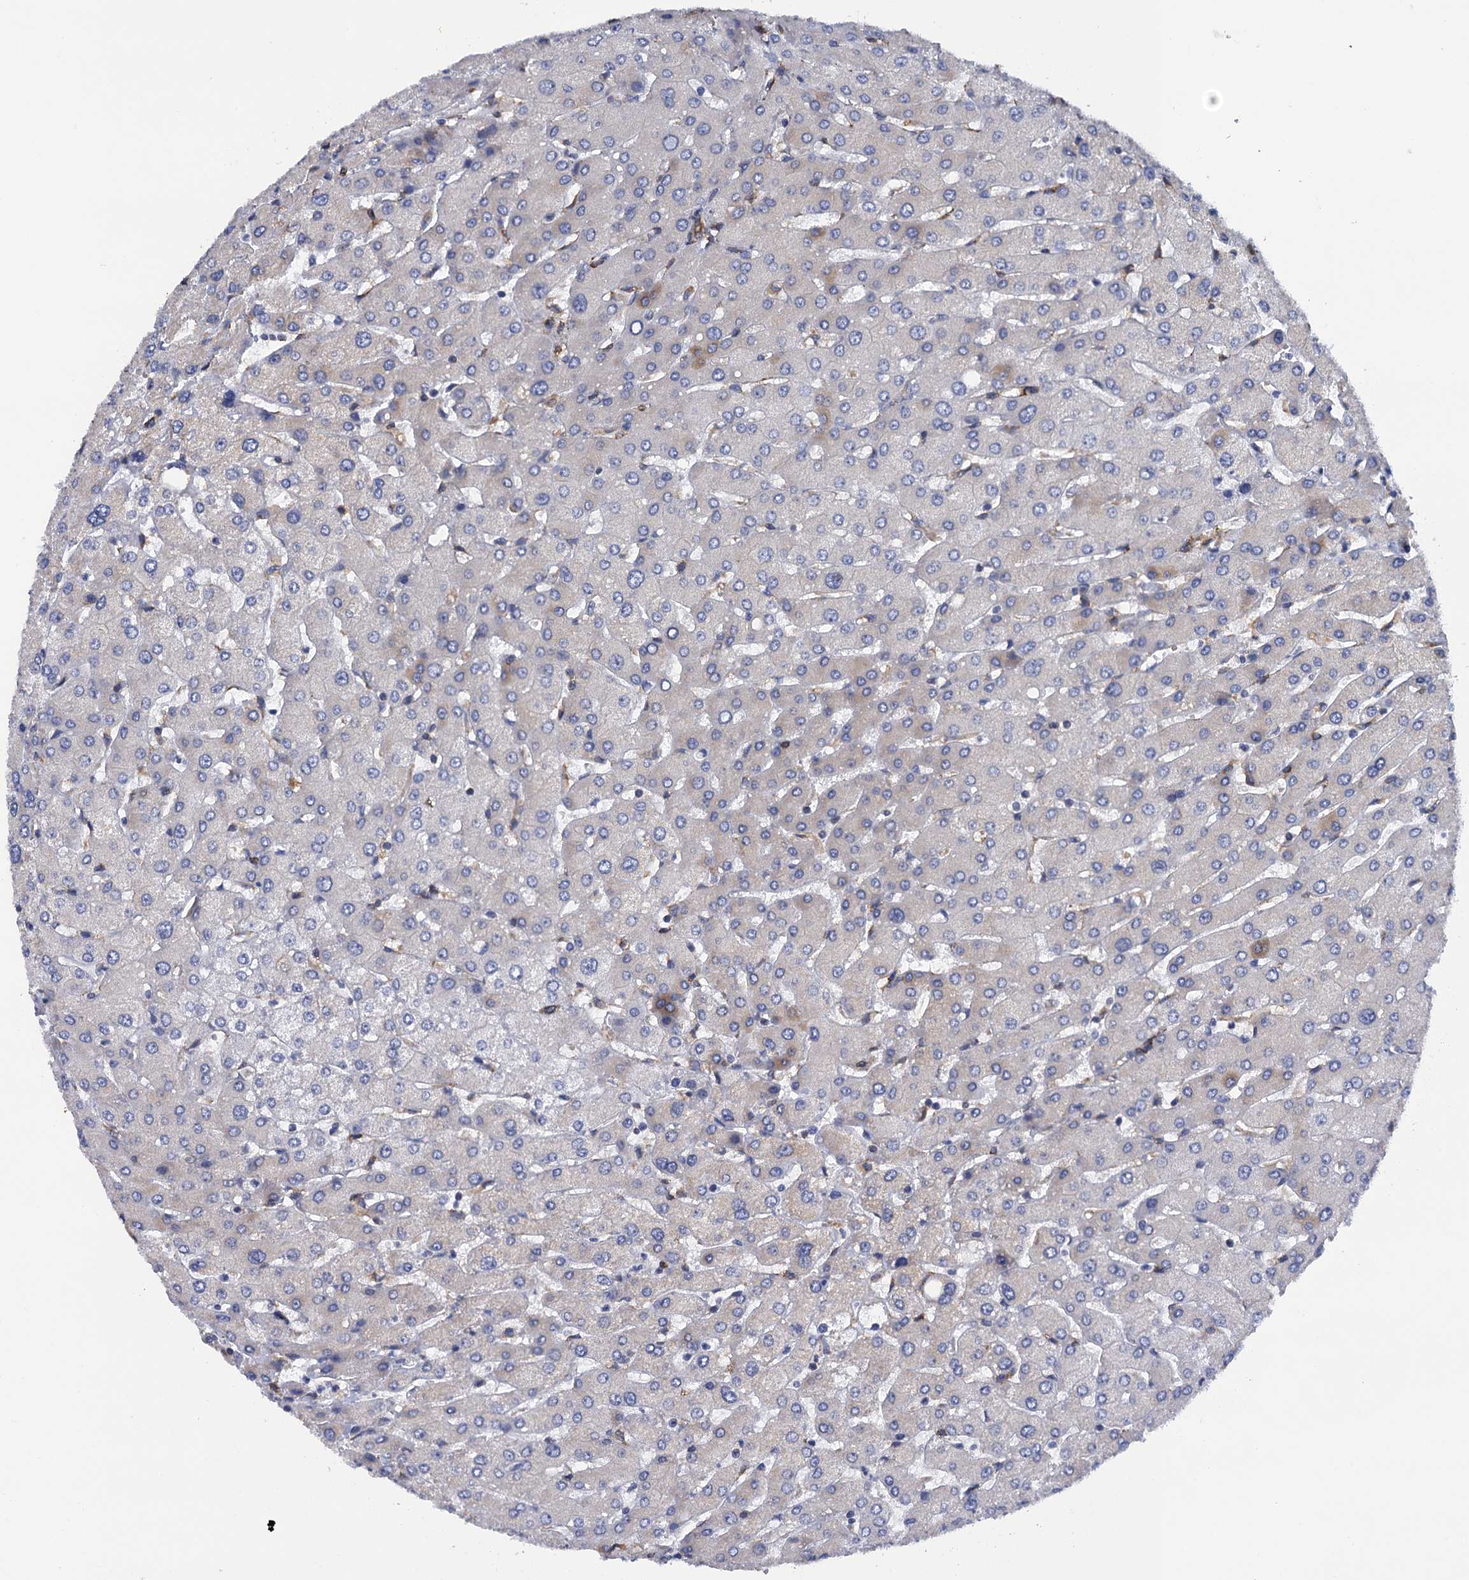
{"staining": {"intensity": "strong", "quantity": ">75%", "location": "cytoplasmic/membranous"}, "tissue": "liver", "cell_type": "Cholangiocytes", "image_type": "normal", "snomed": [{"axis": "morphology", "description": "Normal tissue, NOS"}, {"axis": "topography", "description": "Liver"}], "caption": "Cholangiocytes exhibit high levels of strong cytoplasmic/membranous expression in about >75% of cells in benign liver.", "gene": "POGLUT3", "patient": {"sex": "male", "age": 55}}